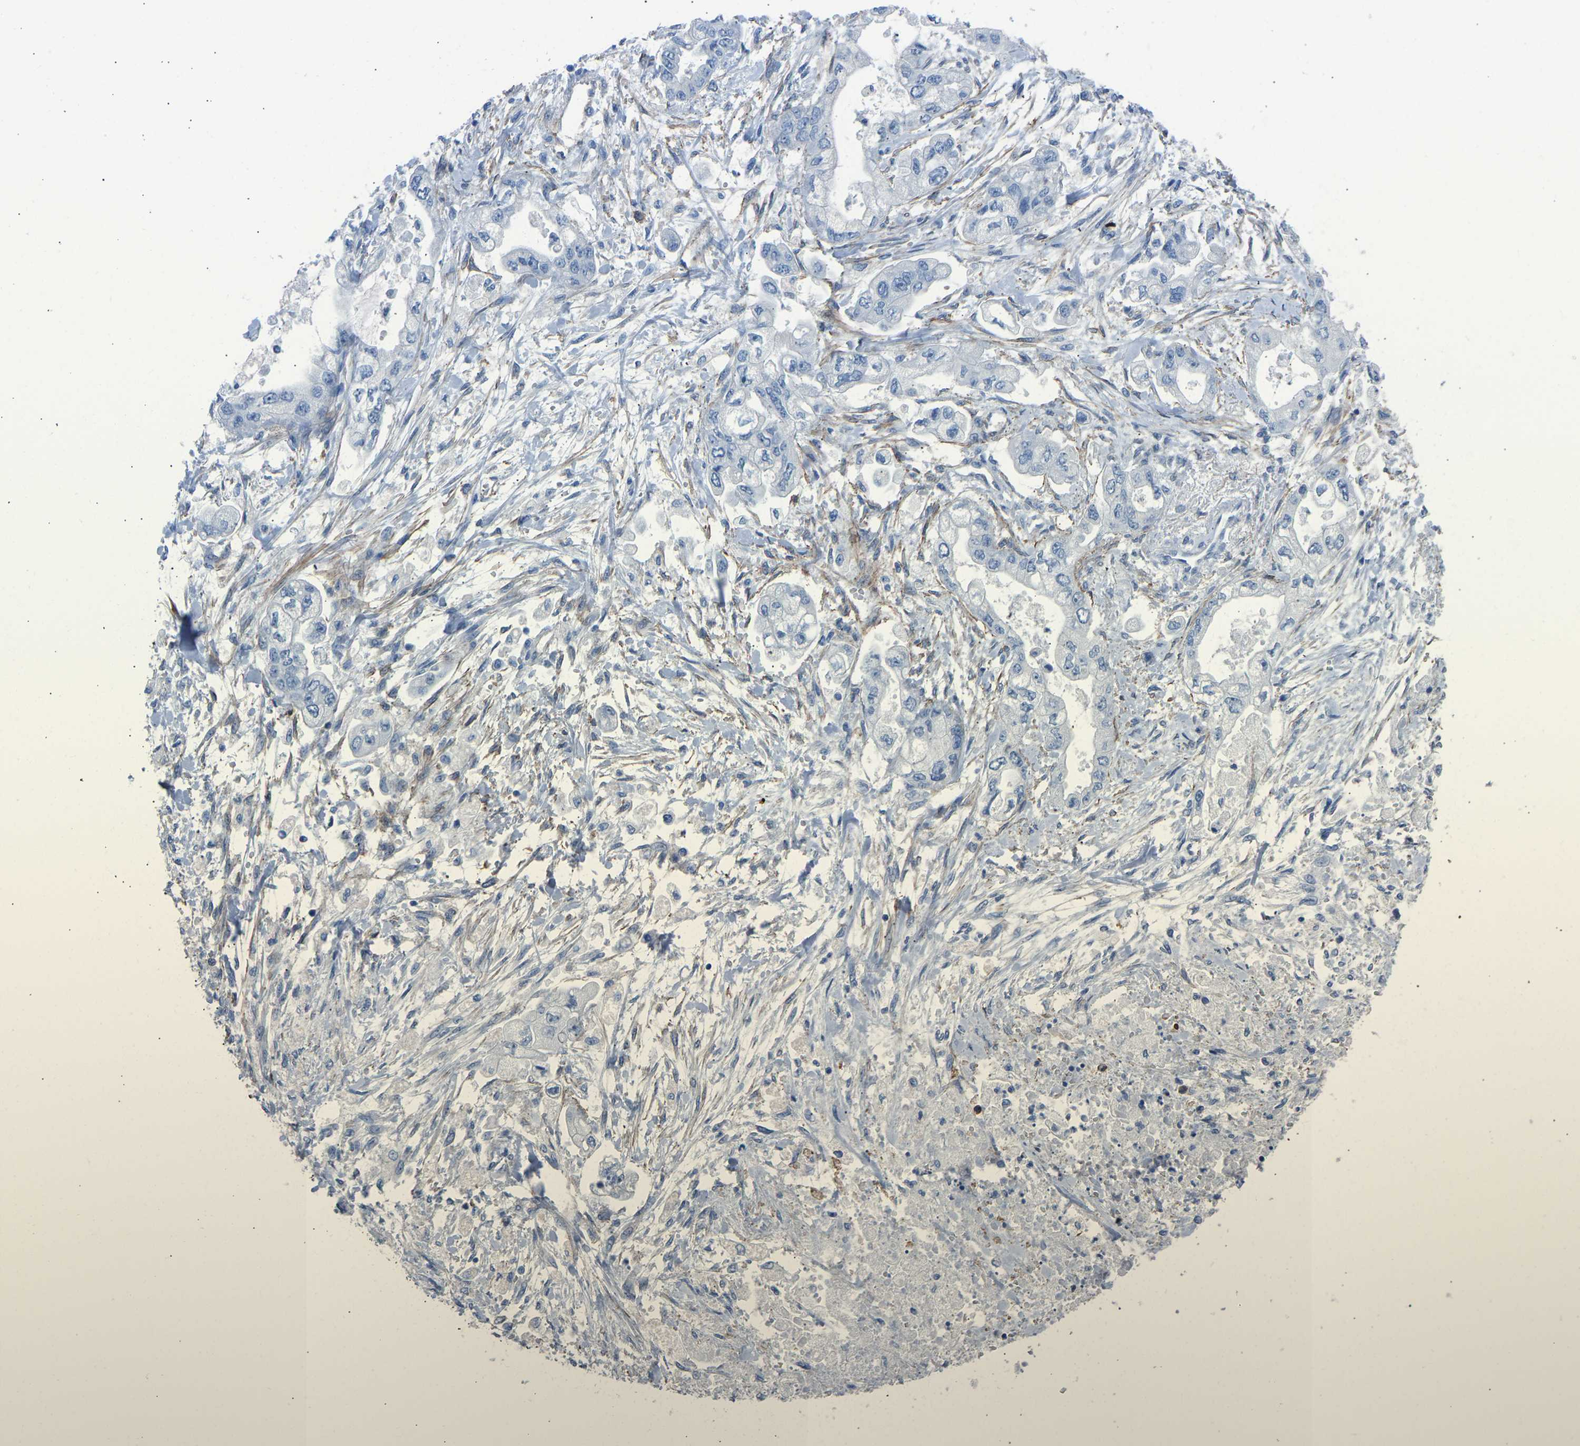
{"staining": {"intensity": "negative", "quantity": "none", "location": "none"}, "tissue": "stomach cancer", "cell_type": "Tumor cells", "image_type": "cancer", "snomed": [{"axis": "morphology", "description": "Normal tissue, NOS"}, {"axis": "morphology", "description": "Adenocarcinoma, NOS"}, {"axis": "topography", "description": "Stomach"}], "caption": "DAB immunohistochemical staining of stomach cancer (adenocarcinoma) displays no significant positivity in tumor cells.", "gene": "MYH10", "patient": {"sex": "male", "age": 62}}